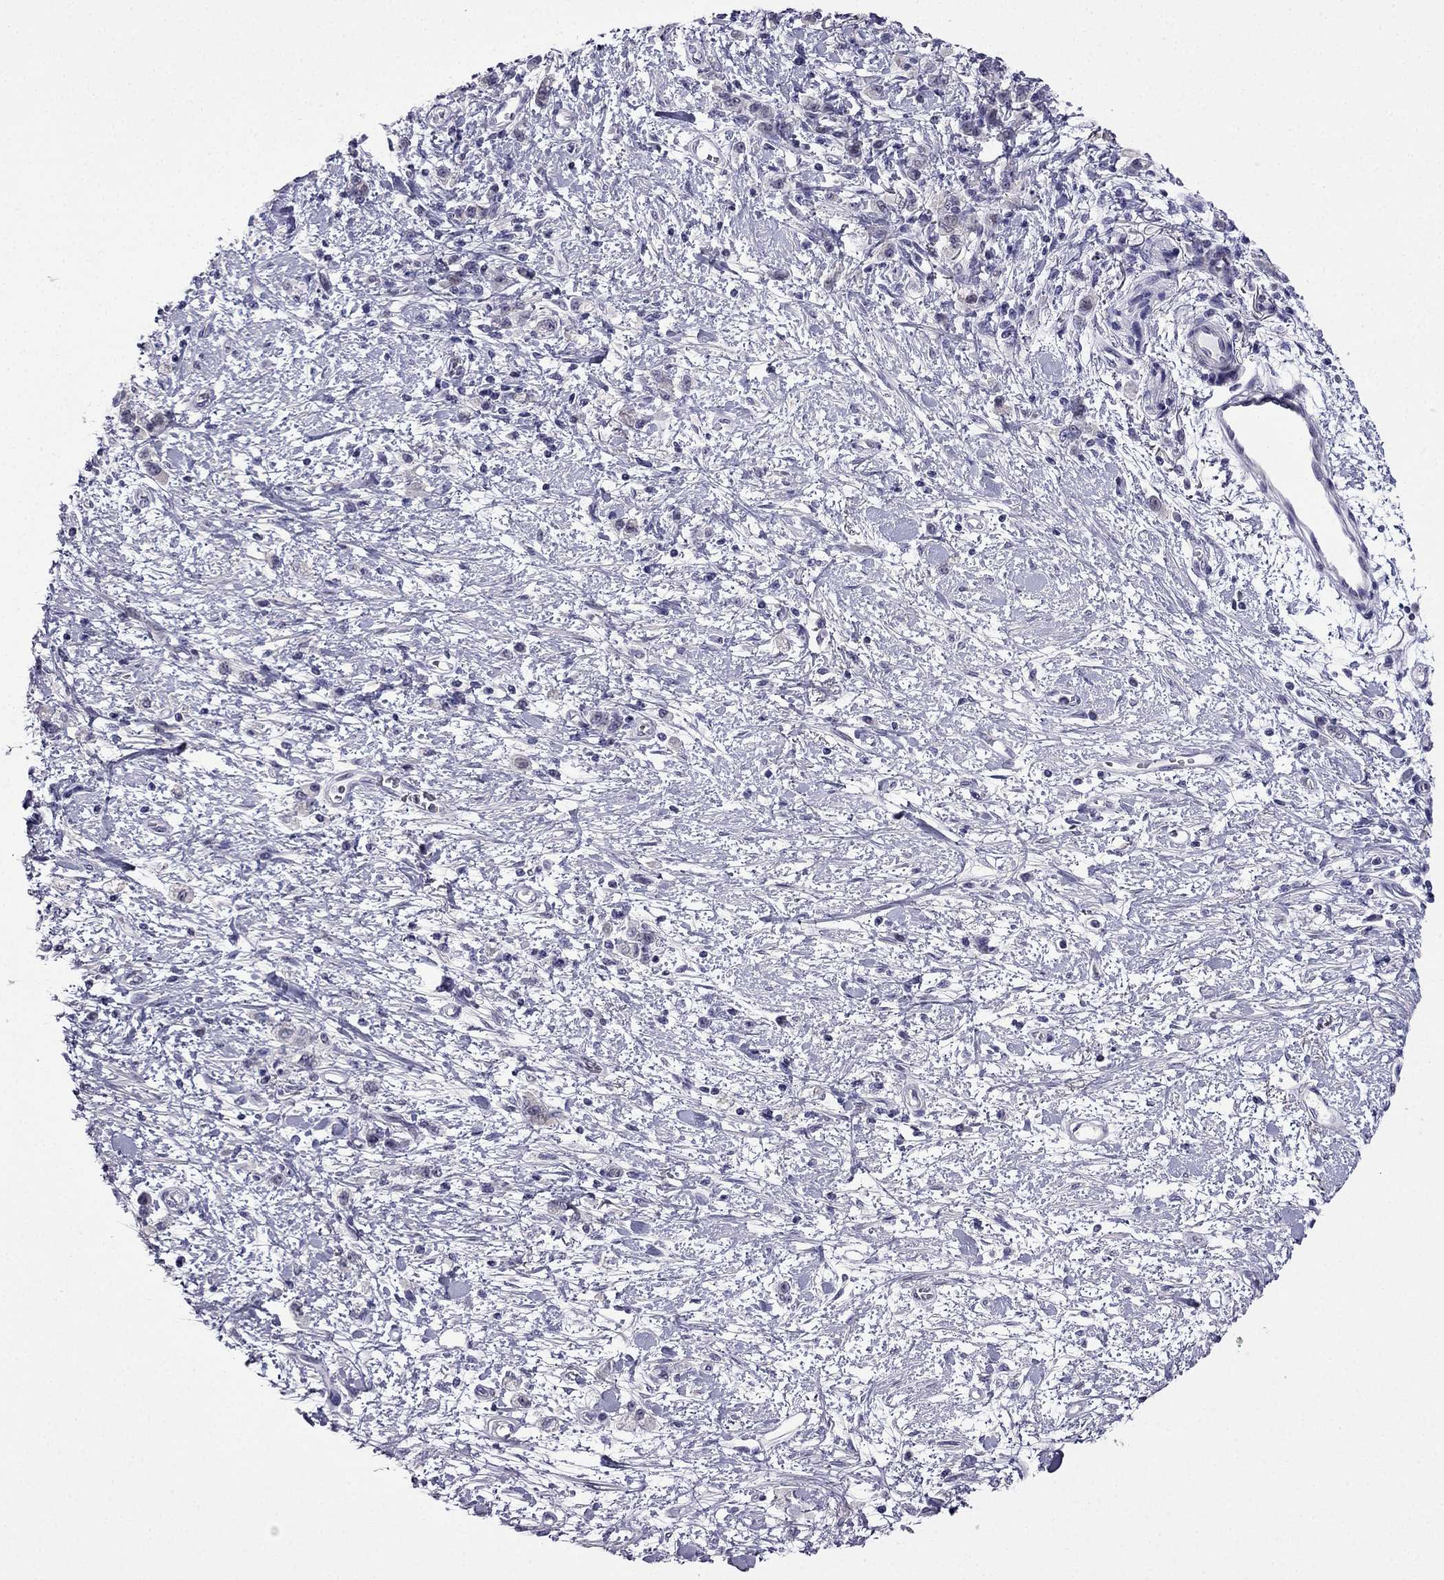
{"staining": {"intensity": "negative", "quantity": "none", "location": "none"}, "tissue": "stomach cancer", "cell_type": "Tumor cells", "image_type": "cancer", "snomed": [{"axis": "morphology", "description": "Adenocarcinoma, NOS"}, {"axis": "topography", "description": "Stomach"}], "caption": "Tumor cells show no significant expression in stomach cancer.", "gene": "POM121L12", "patient": {"sex": "male", "age": 77}}